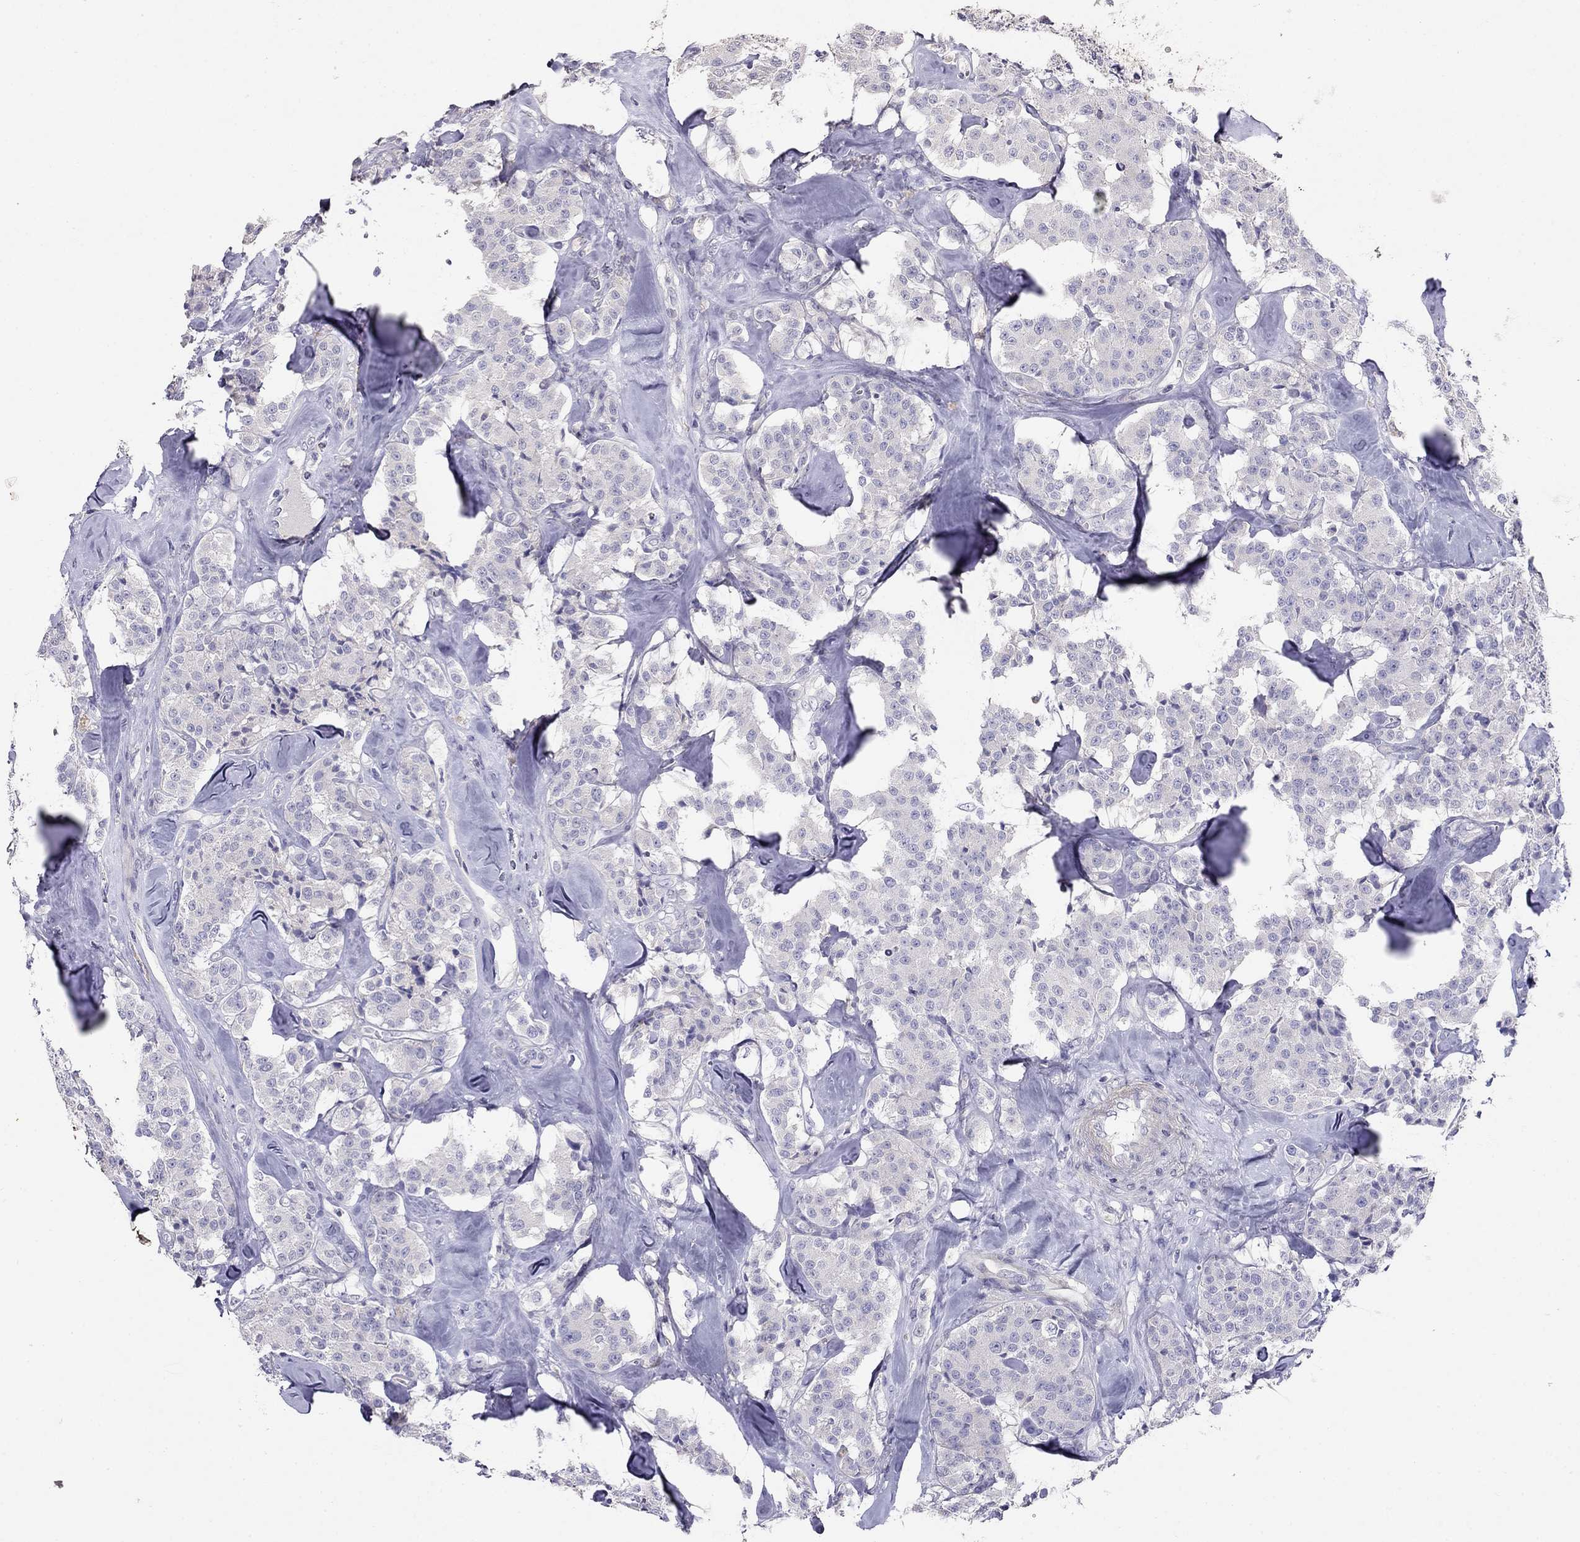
{"staining": {"intensity": "negative", "quantity": "none", "location": "none"}, "tissue": "carcinoid", "cell_type": "Tumor cells", "image_type": "cancer", "snomed": [{"axis": "morphology", "description": "Carcinoid, malignant, NOS"}, {"axis": "topography", "description": "Pancreas"}], "caption": "A histopathology image of carcinoid stained for a protein displays no brown staining in tumor cells.", "gene": "LY6H", "patient": {"sex": "male", "age": 41}}